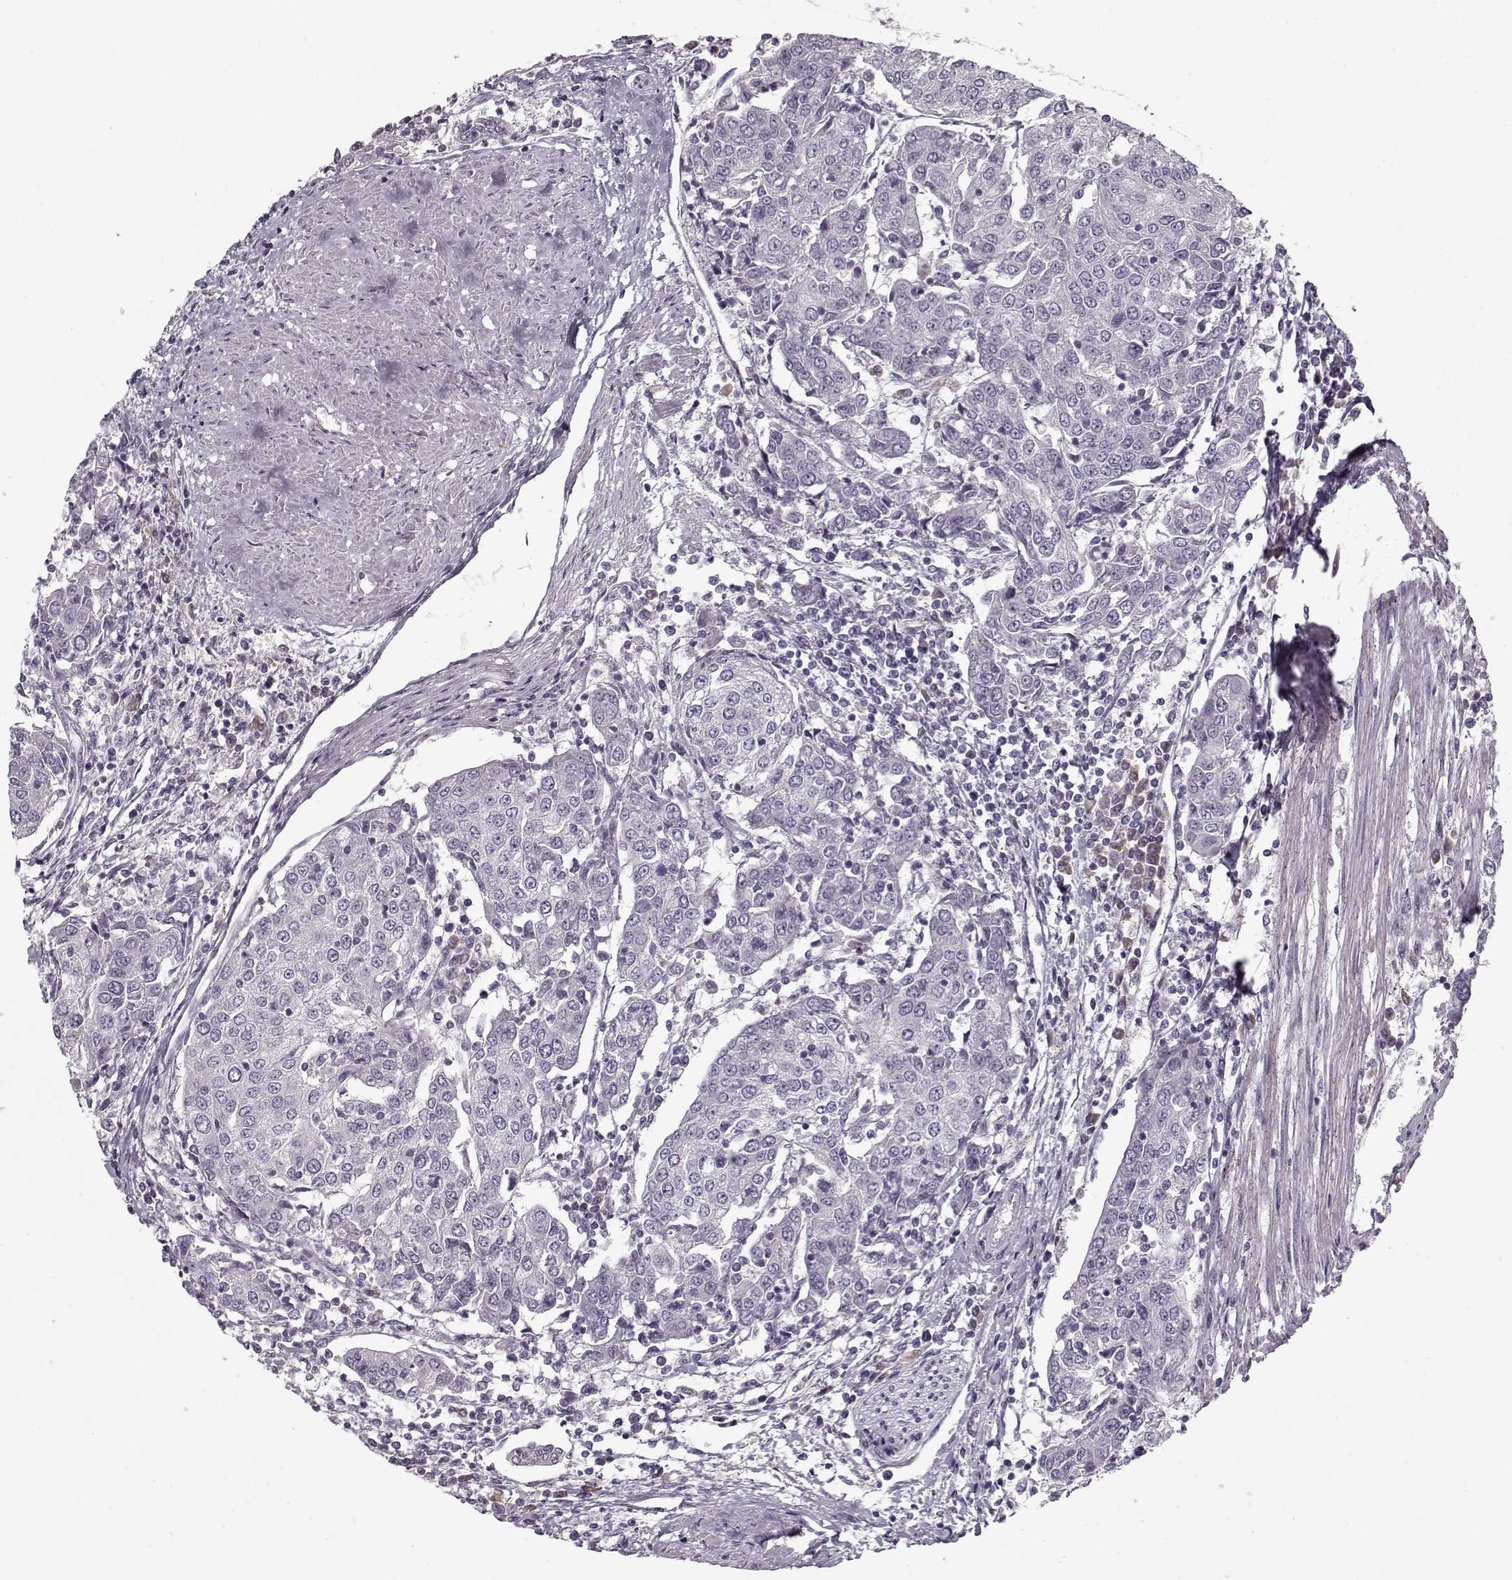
{"staining": {"intensity": "negative", "quantity": "none", "location": "none"}, "tissue": "urothelial cancer", "cell_type": "Tumor cells", "image_type": "cancer", "snomed": [{"axis": "morphology", "description": "Urothelial carcinoma, High grade"}, {"axis": "topography", "description": "Urinary bladder"}], "caption": "Tumor cells show no significant protein positivity in urothelial carcinoma (high-grade). Nuclei are stained in blue.", "gene": "UNC13D", "patient": {"sex": "female", "age": 85}}